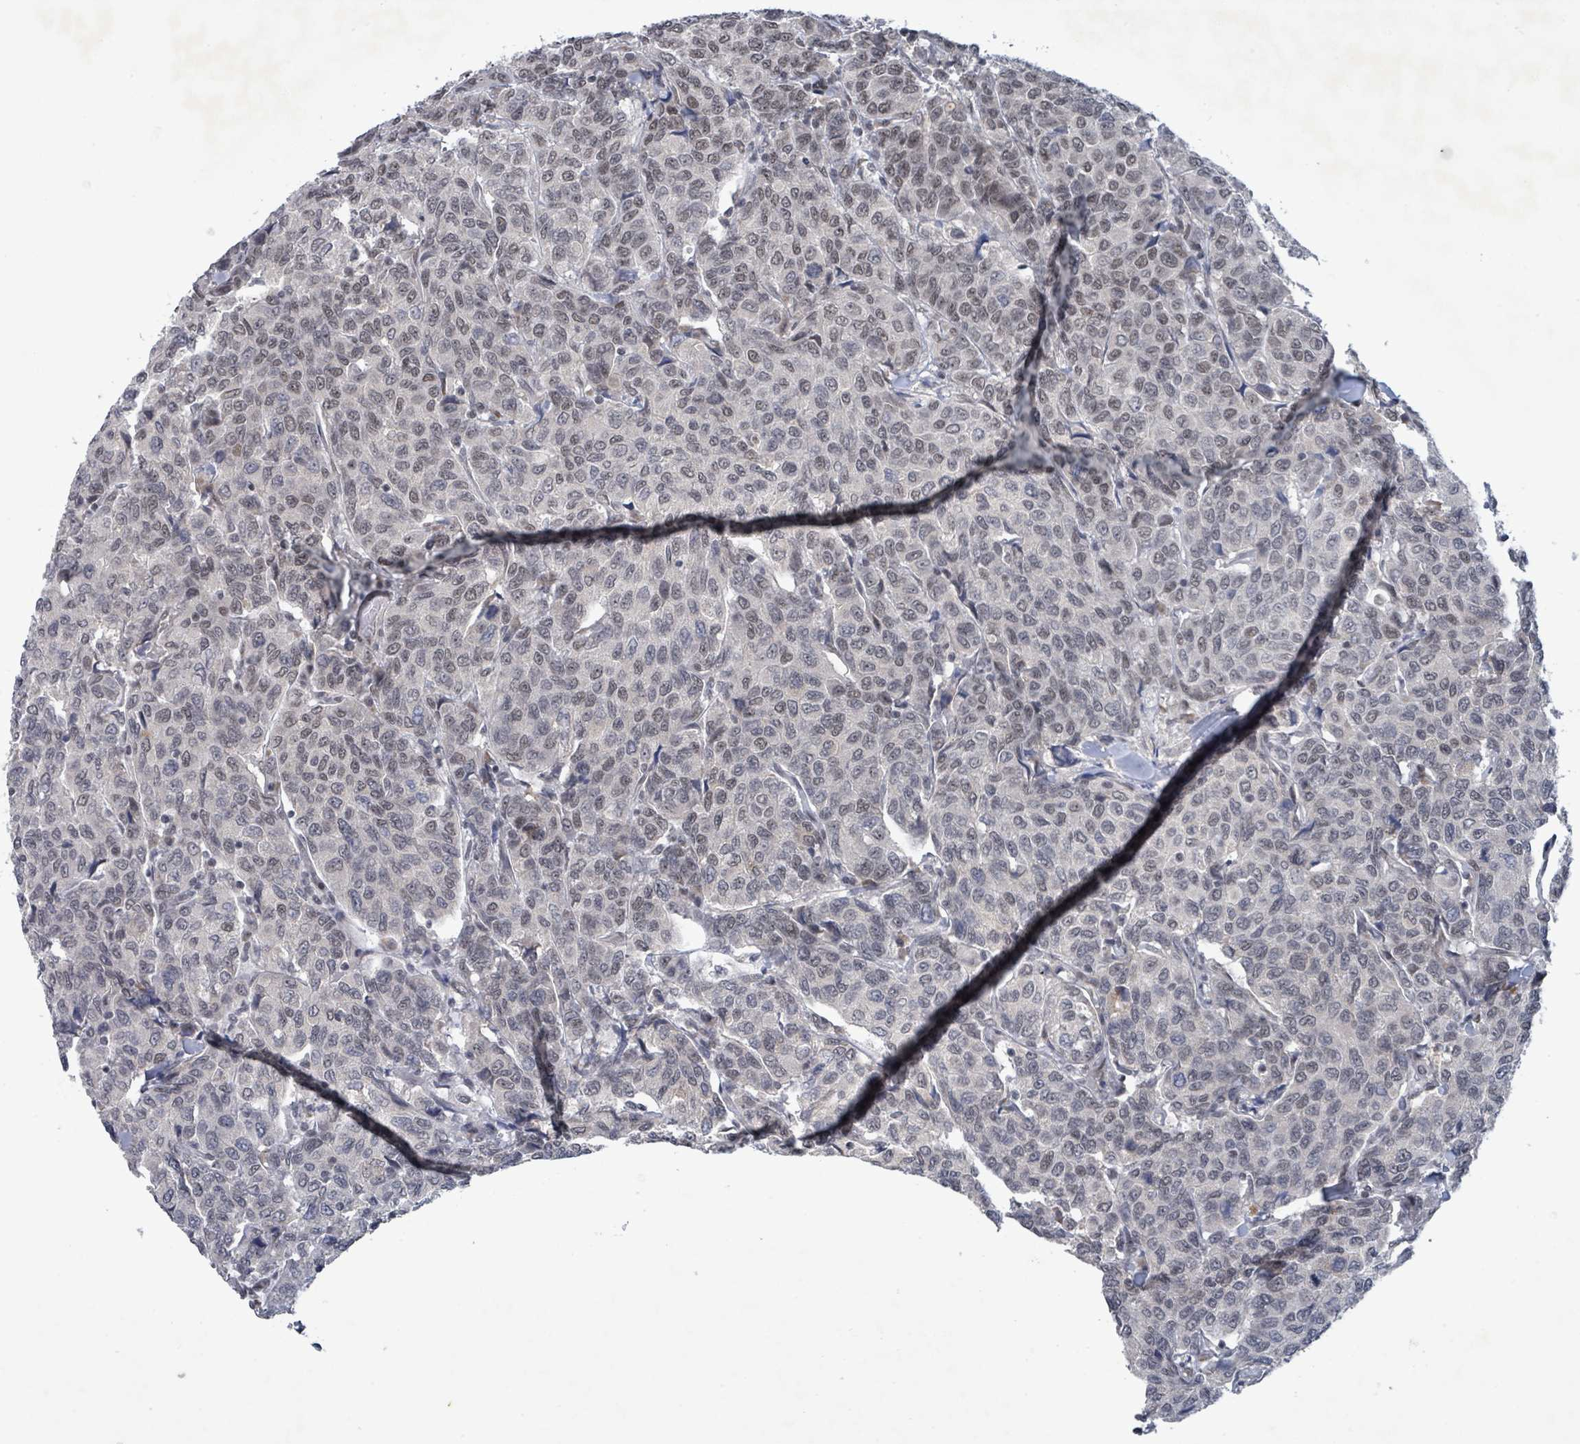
{"staining": {"intensity": "weak", "quantity": "25%-75%", "location": "nuclear"}, "tissue": "breast cancer", "cell_type": "Tumor cells", "image_type": "cancer", "snomed": [{"axis": "morphology", "description": "Duct carcinoma"}, {"axis": "topography", "description": "Breast"}], "caption": "A micrograph of human breast cancer (intraductal carcinoma) stained for a protein exhibits weak nuclear brown staining in tumor cells.", "gene": "BANP", "patient": {"sex": "female", "age": 55}}